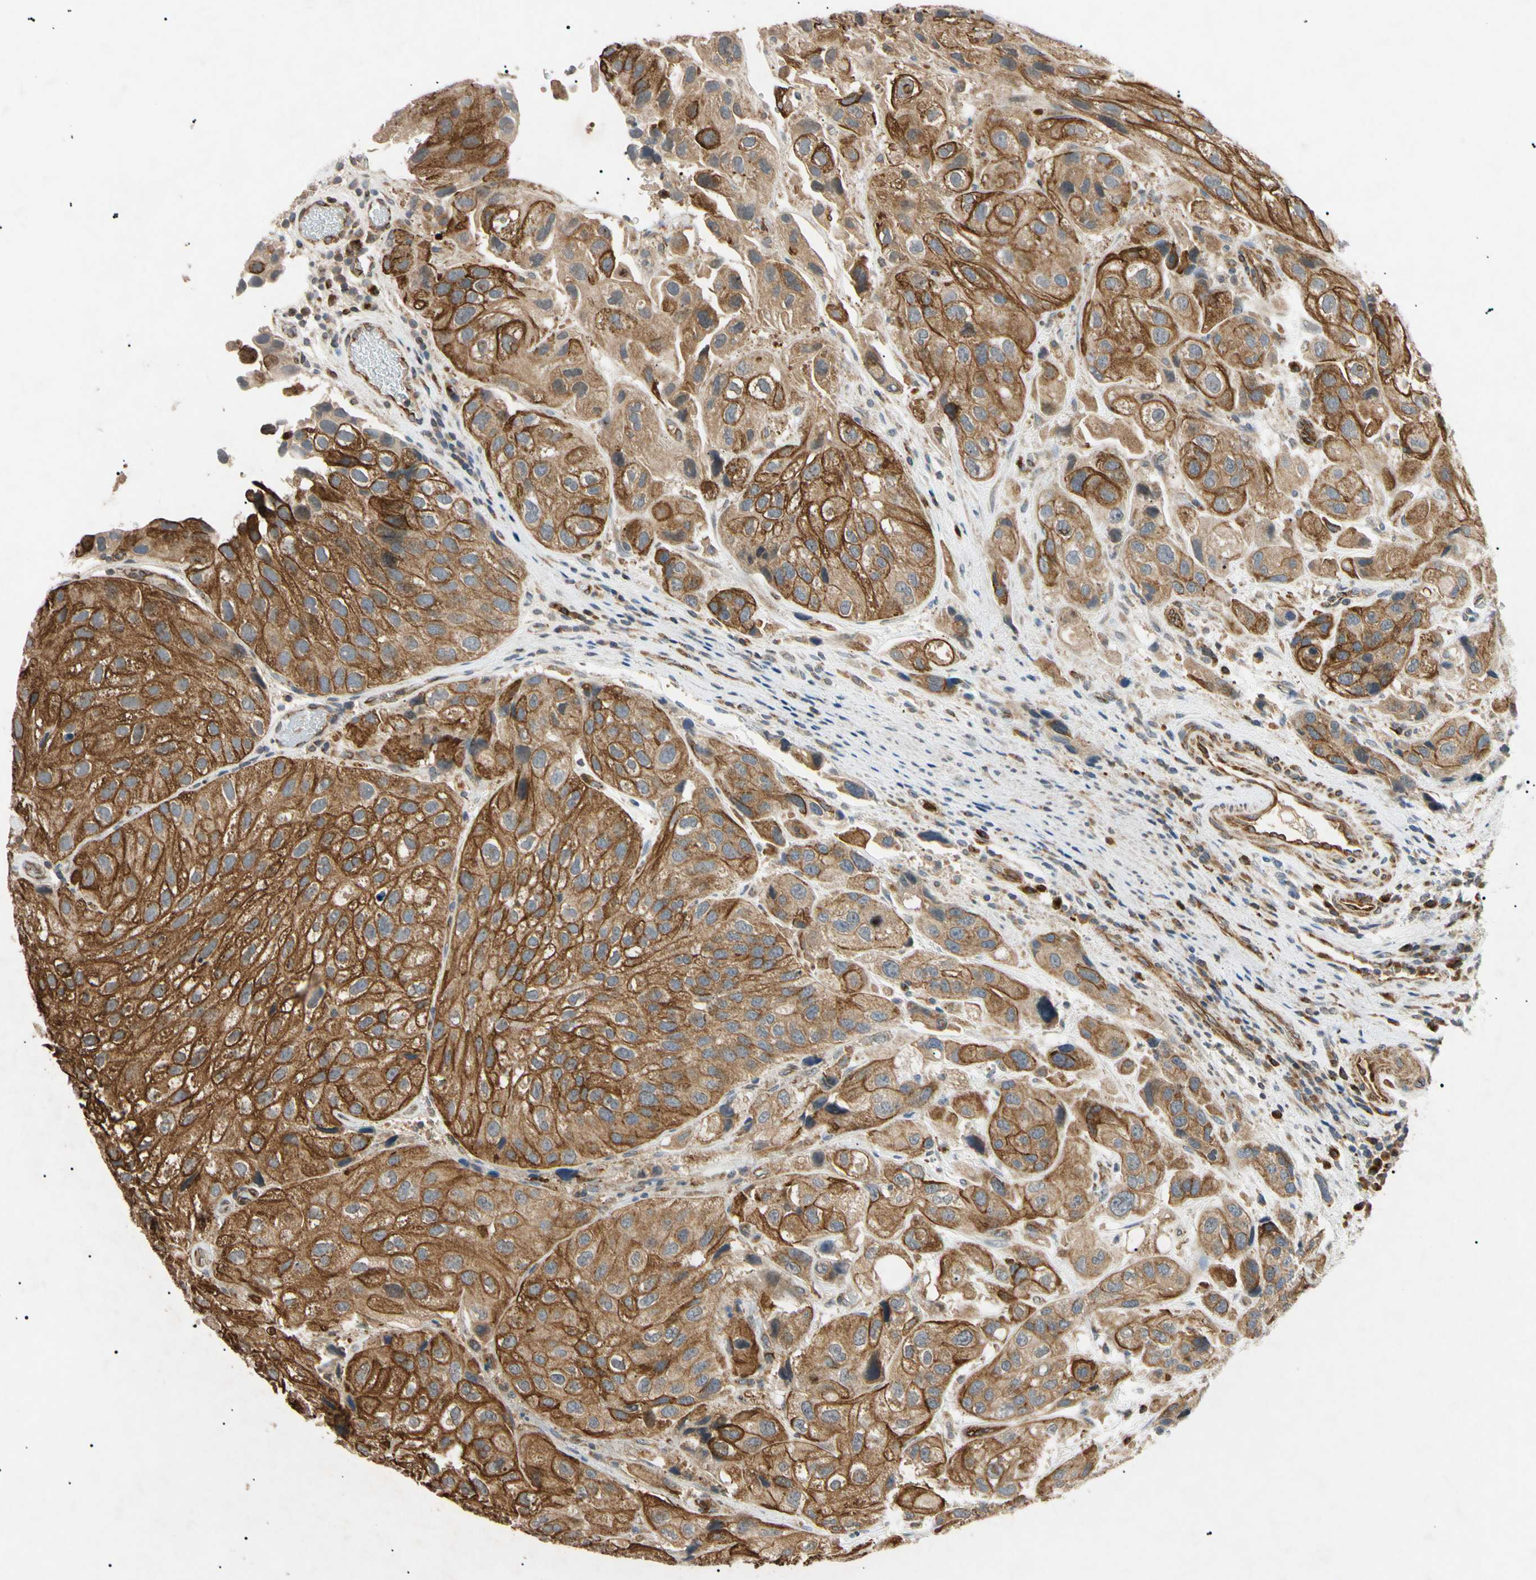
{"staining": {"intensity": "moderate", "quantity": ">75%", "location": "cytoplasmic/membranous"}, "tissue": "urothelial cancer", "cell_type": "Tumor cells", "image_type": "cancer", "snomed": [{"axis": "morphology", "description": "Urothelial carcinoma, High grade"}, {"axis": "topography", "description": "Urinary bladder"}], "caption": "A brown stain highlights moderate cytoplasmic/membranous positivity of a protein in high-grade urothelial carcinoma tumor cells.", "gene": "TUBB4A", "patient": {"sex": "female", "age": 64}}